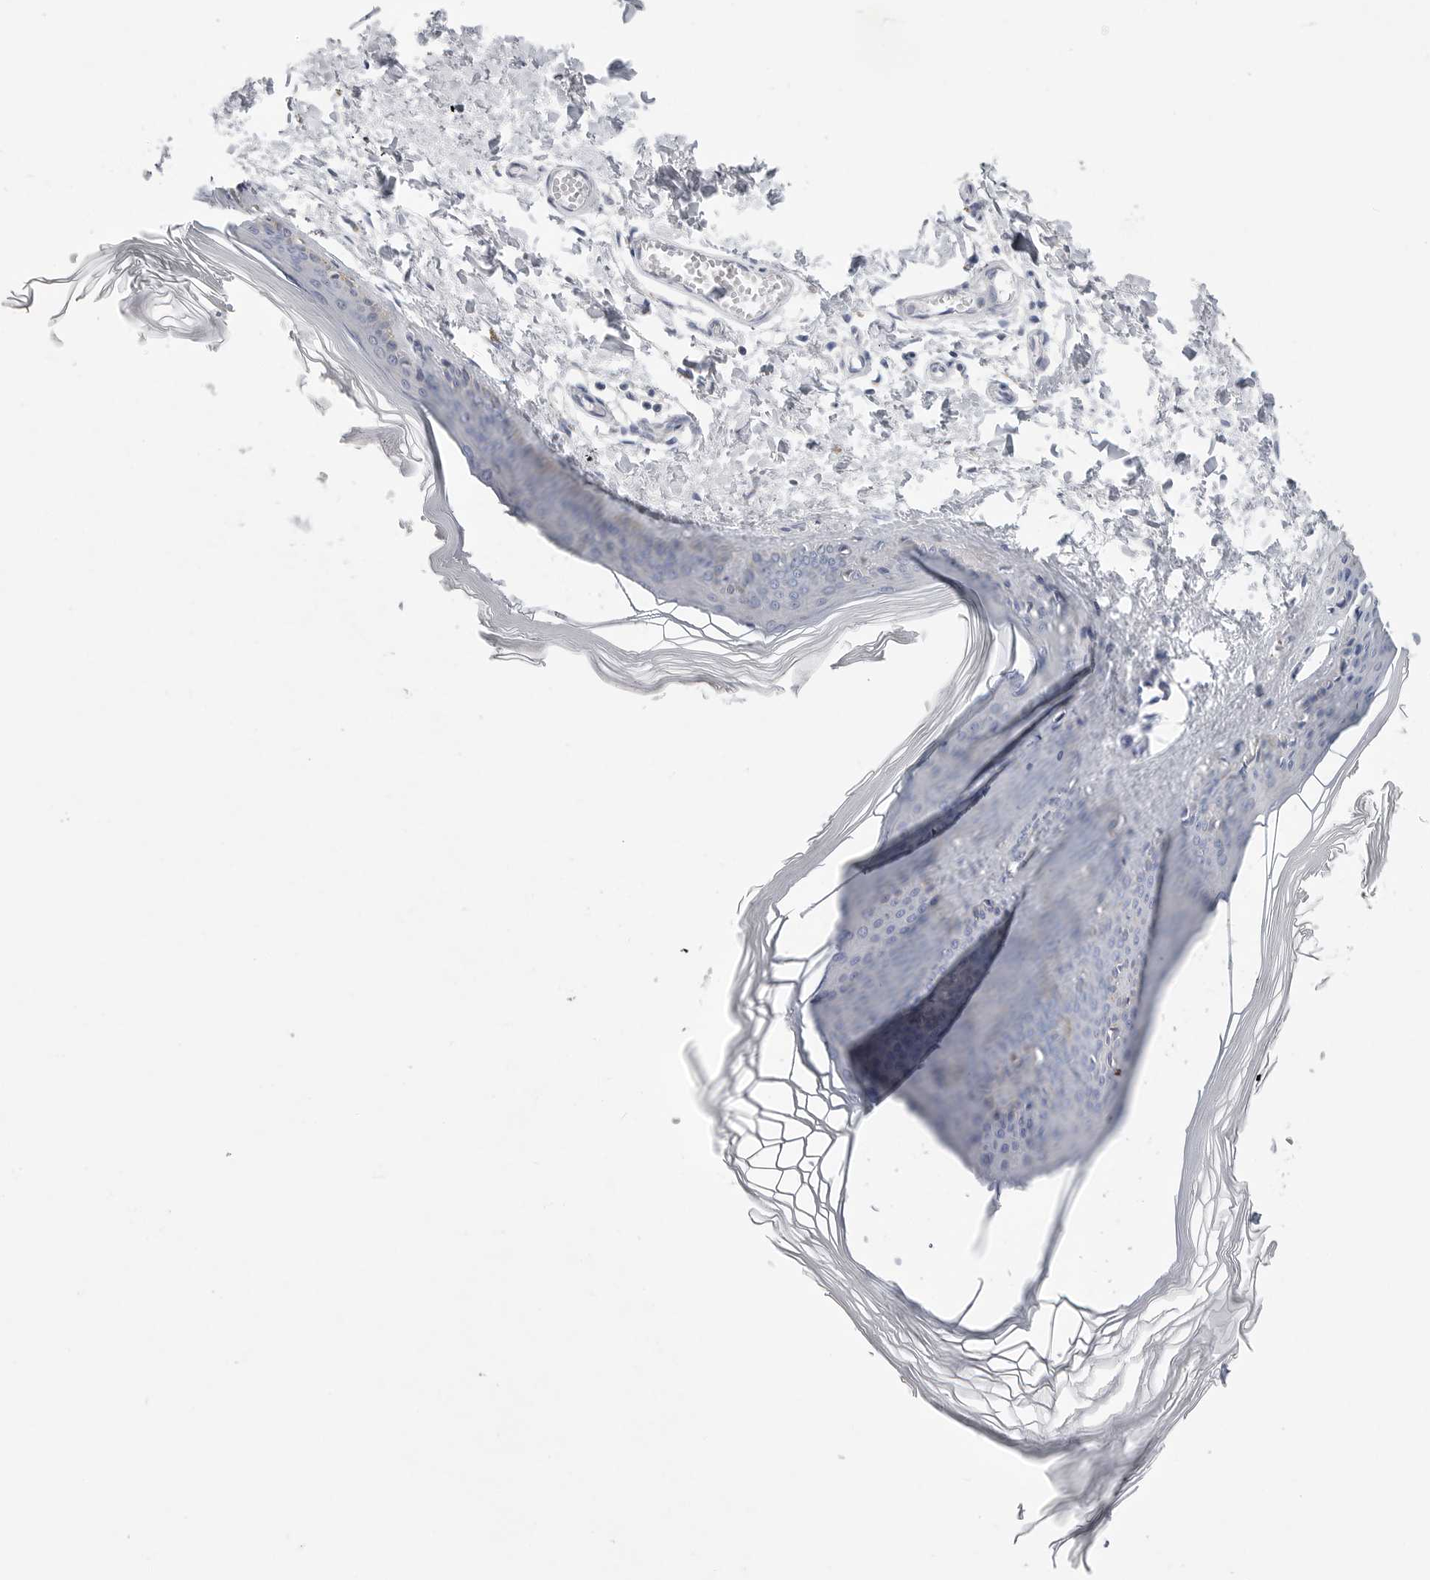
{"staining": {"intensity": "negative", "quantity": "none", "location": "none"}, "tissue": "skin", "cell_type": "Fibroblasts", "image_type": "normal", "snomed": [{"axis": "morphology", "description": "Normal tissue, NOS"}, {"axis": "topography", "description": "Skin"}], "caption": "Normal skin was stained to show a protein in brown. There is no significant staining in fibroblasts. (Brightfield microscopy of DAB IHC at high magnification).", "gene": "CAMK2B", "patient": {"sex": "female", "age": 27}}